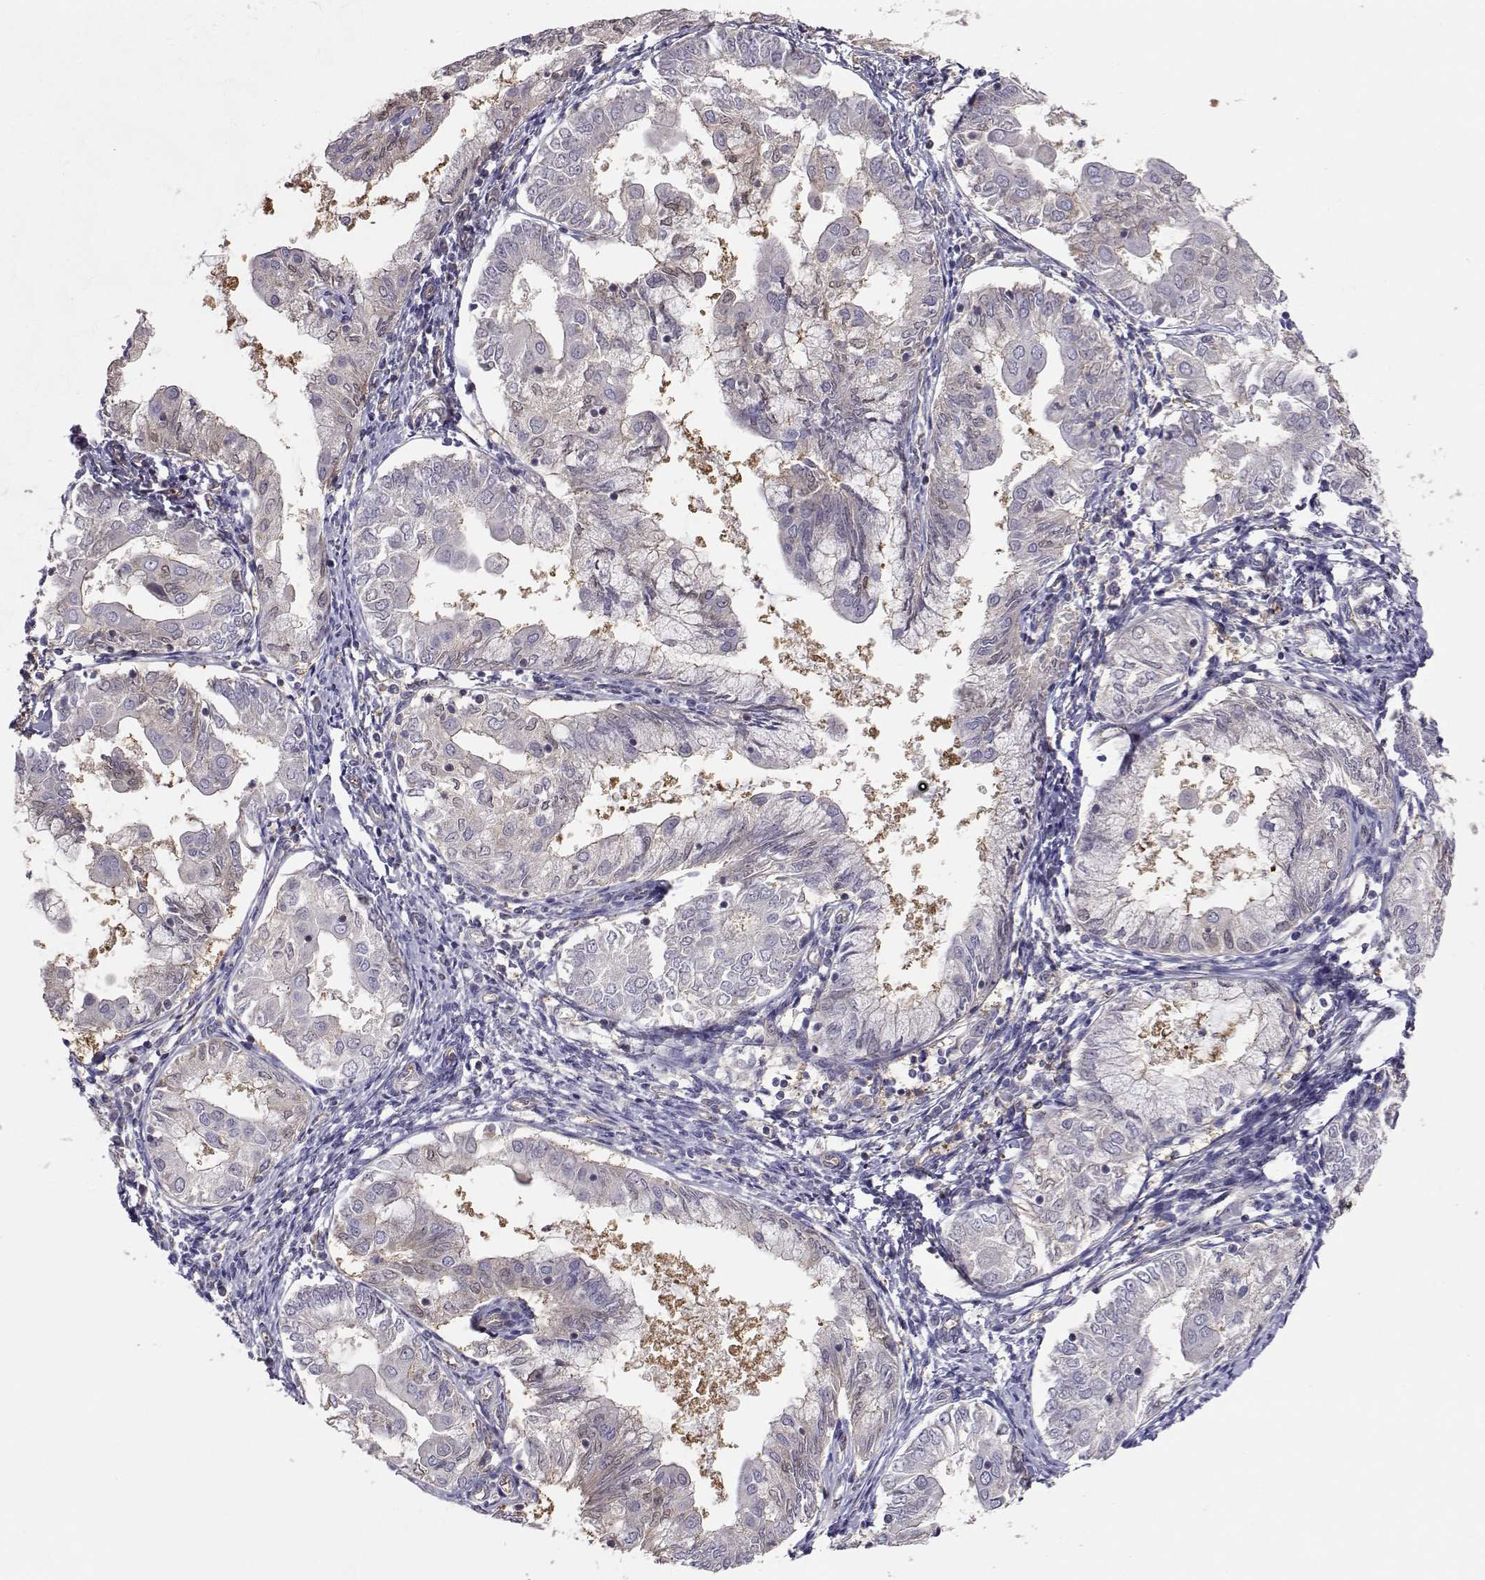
{"staining": {"intensity": "negative", "quantity": "none", "location": "none"}, "tissue": "endometrial cancer", "cell_type": "Tumor cells", "image_type": "cancer", "snomed": [{"axis": "morphology", "description": "Adenocarcinoma, NOS"}, {"axis": "topography", "description": "Endometrium"}], "caption": "High power microscopy photomicrograph of an immunohistochemistry (IHC) image of endometrial cancer, revealing no significant positivity in tumor cells.", "gene": "NCAM2", "patient": {"sex": "female", "age": 68}}